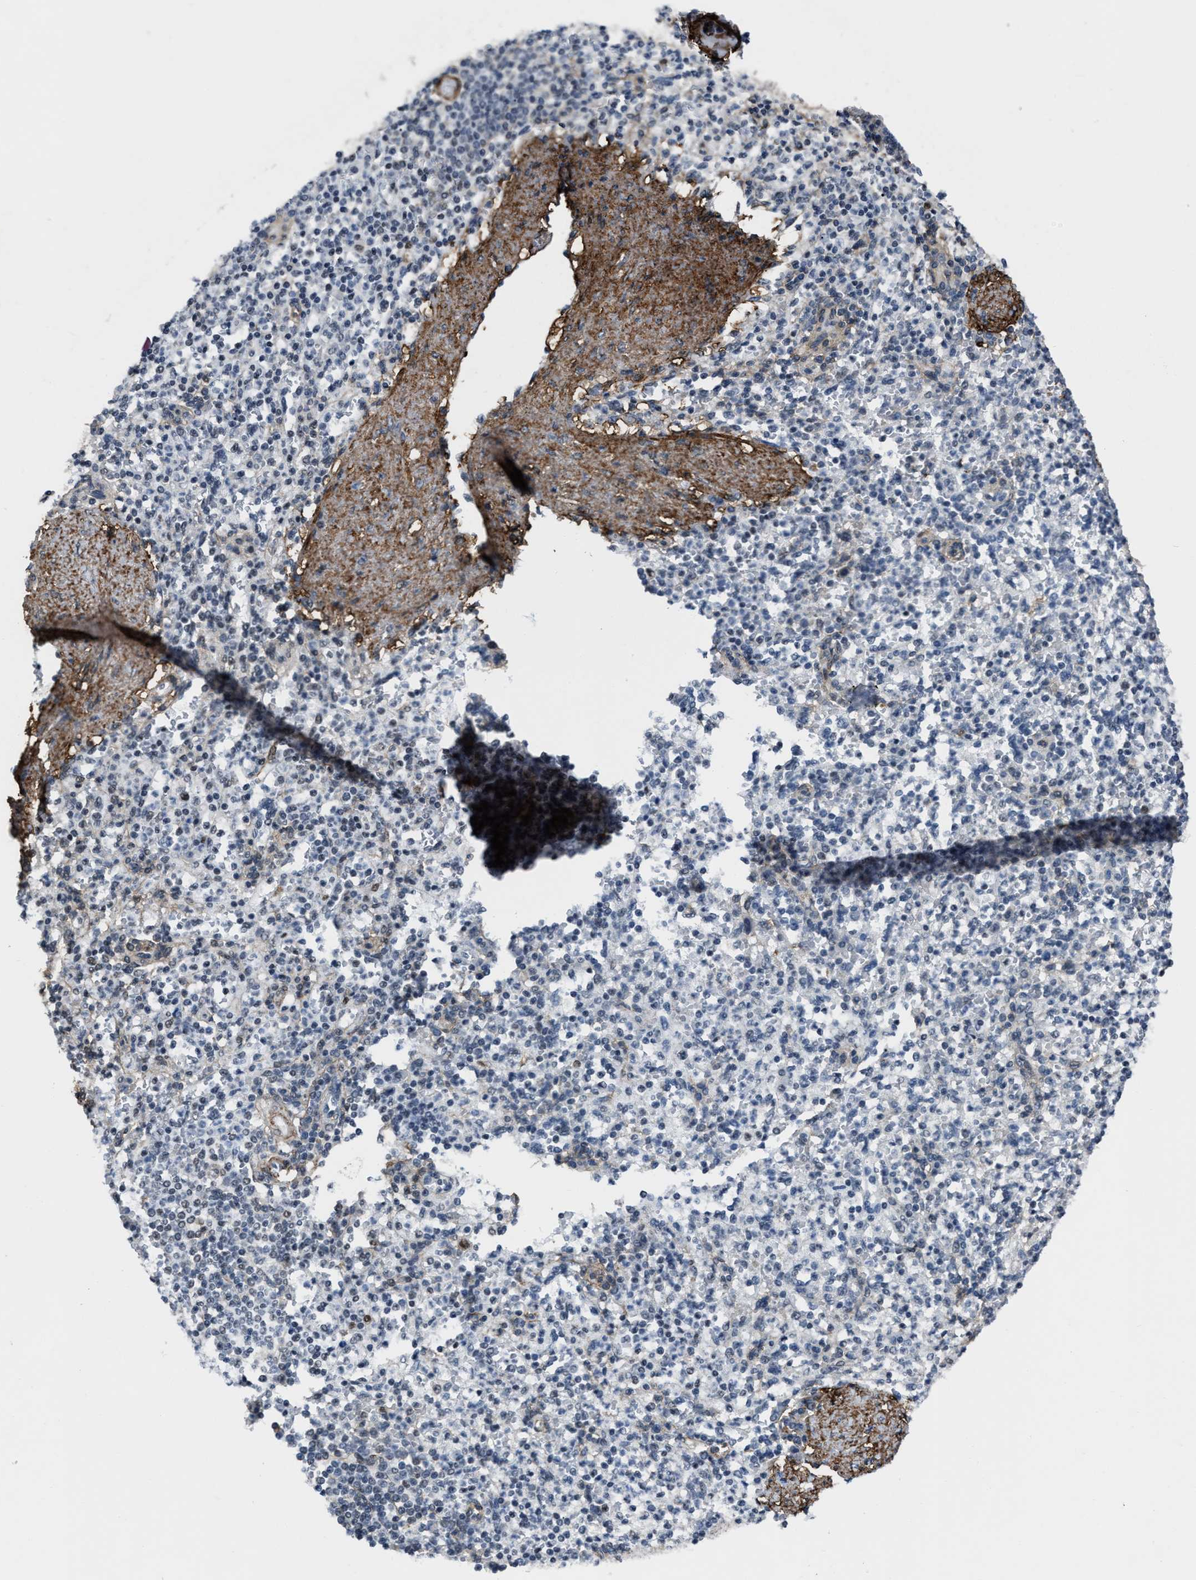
{"staining": {"intensity": "moderate", "quantity": "25%-75%", "location": "nuclear"}, "tissue": "spleen", "cell_type": "Cells in red pulp", "image_type": "normal", "snomed": [{"axis": "morphology", "description": "Normal tissue, NOS"}, {"axis": "topography", "description": "Spleen"}], "caption": "Benign spleen was stained to show a protein in brown. There is medium levels of moderate nuclear staining in approximately 25%-75% of cells in red pulp.", "gene": "DDX5", "patient": {"sex": "female", "age": 74}}